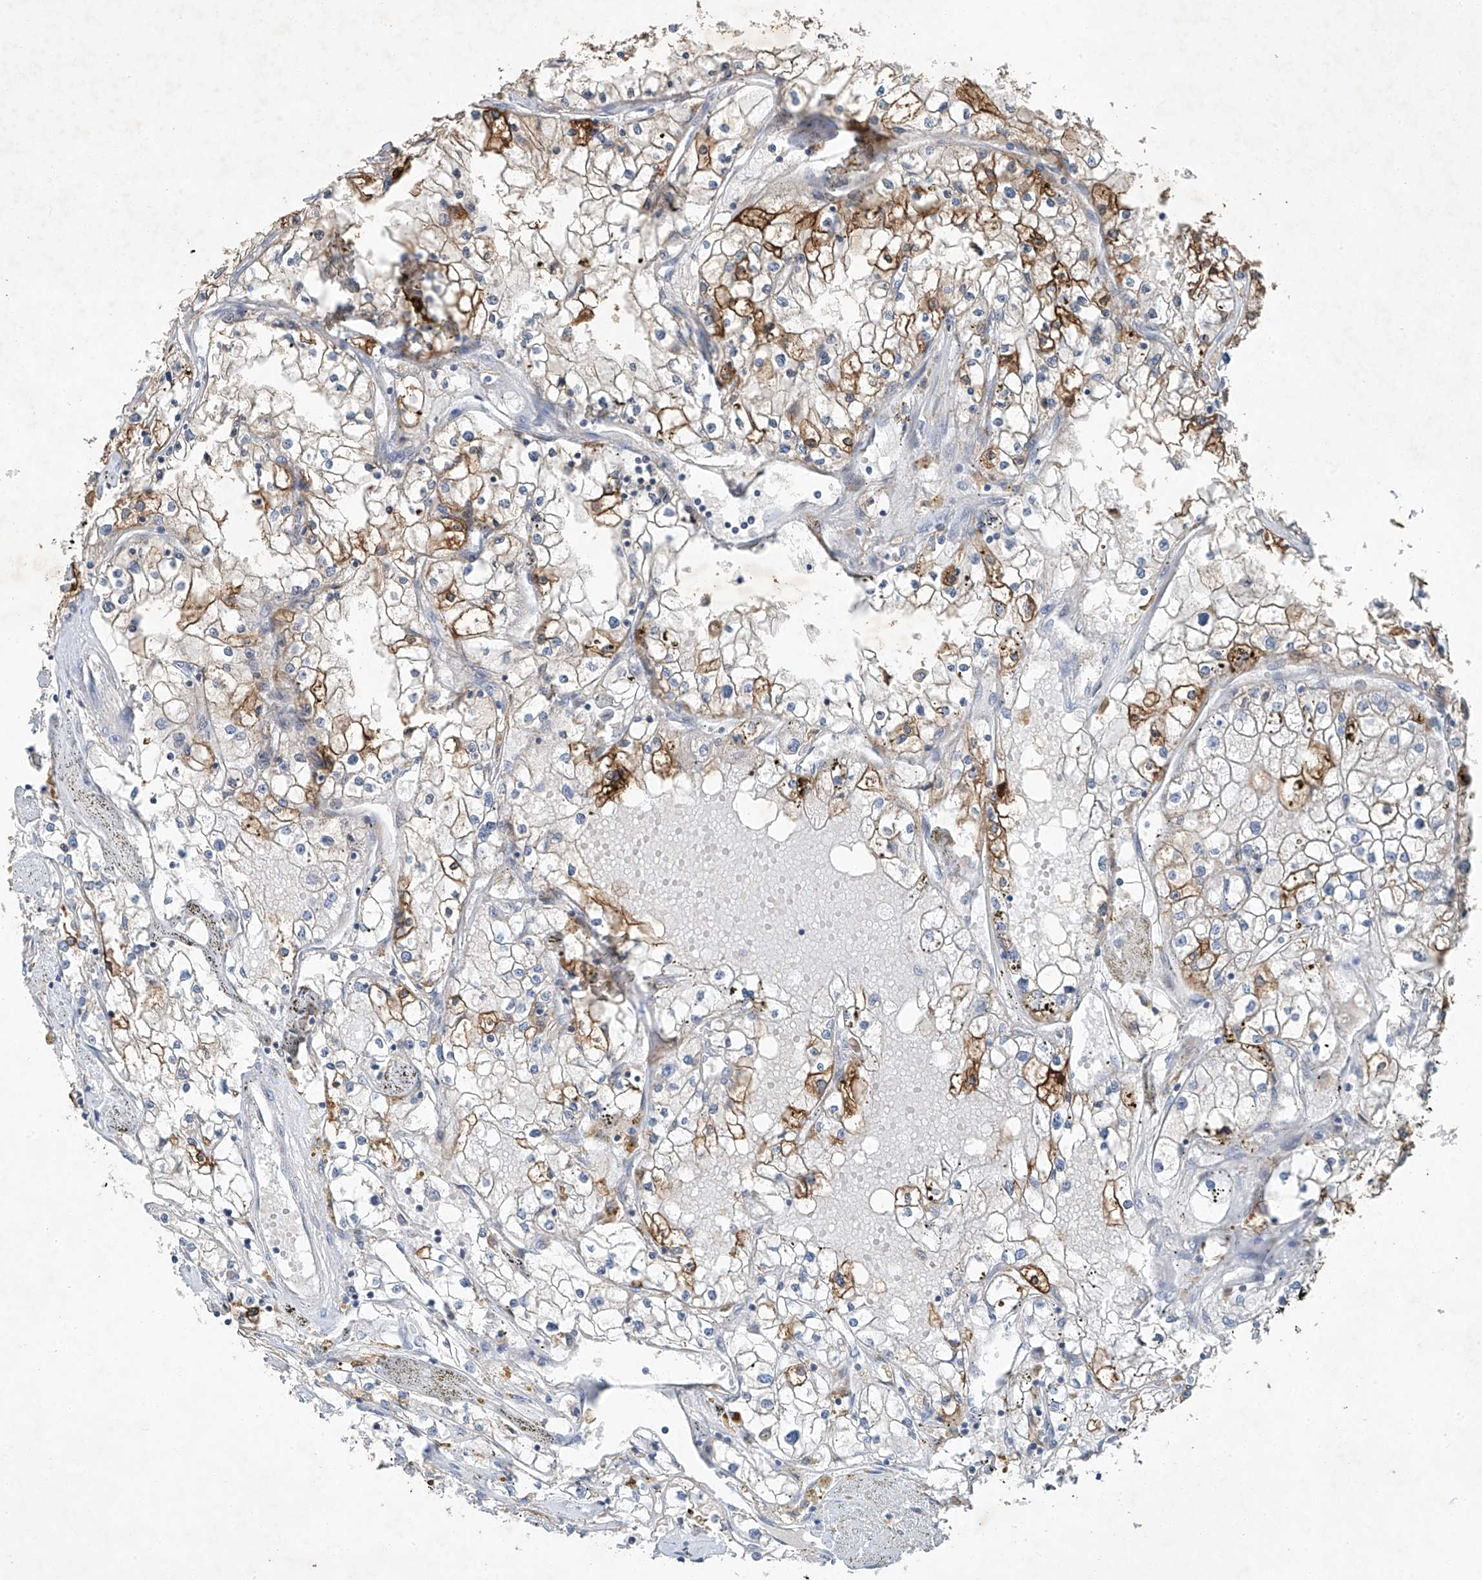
{"staining": {"intensity": "moderate", "quantity": "25%-75%", "location": "cytoplasmic/membranous"}, "tissue": "renal cancer", "cell_type": "Tumor cells", "image_type": "cancer", "snomed": [{"axis": "morphology", "description": "Adenocarcinoma, NOS"}, {"axis": "topography", "description": "Kidney"}], "caption": "Renal cancer (adenocarcinoma) stained with a brown dye exhibits moderate cytoplasmic/membranous positive staining in about 25%-75% of tumor cells.", "gene": "TAF8", "patient": {"sex": "male", "age": 56}}